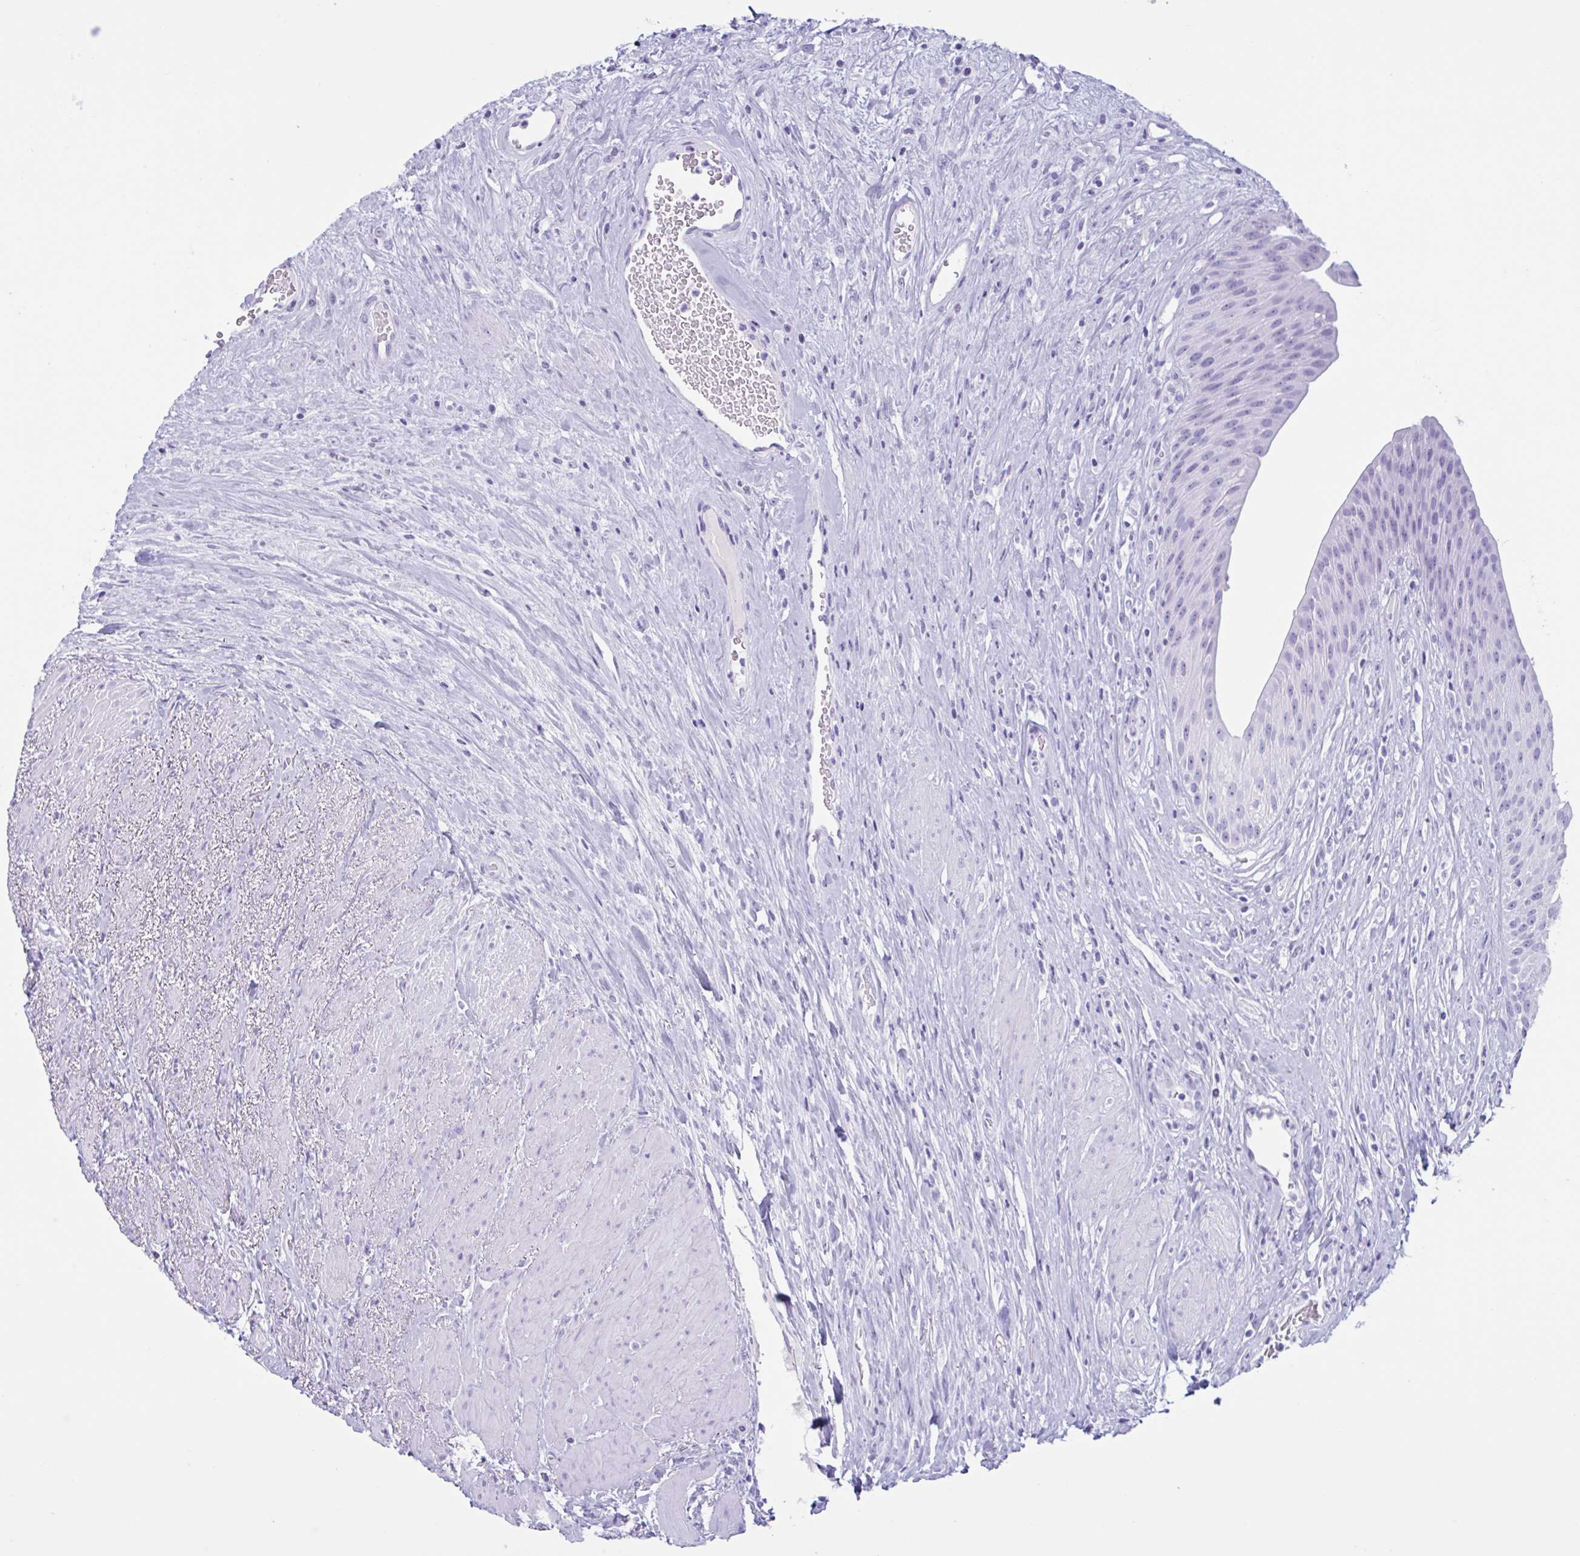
{"staining": {"intensity": "negative", "quantity": "none", "location": "none"}, "tissue": "urinary bladder", "cell_type": "Urothelial cells", "image_type": "normal", "snomed": [{"axis": "morphology", "description": "Normal tissue, NOS"}, {"axis": "topography", "description": "Urinary bladder"}], "caption": "The micrograph displays no staining of urothelial cells in benign urinary bladder. (DAB immunohistochemistry (IHC) with hematoxylin counter stain).", "gene": "MRGPRG", "patient": {"sex": "female", "age": 56}}